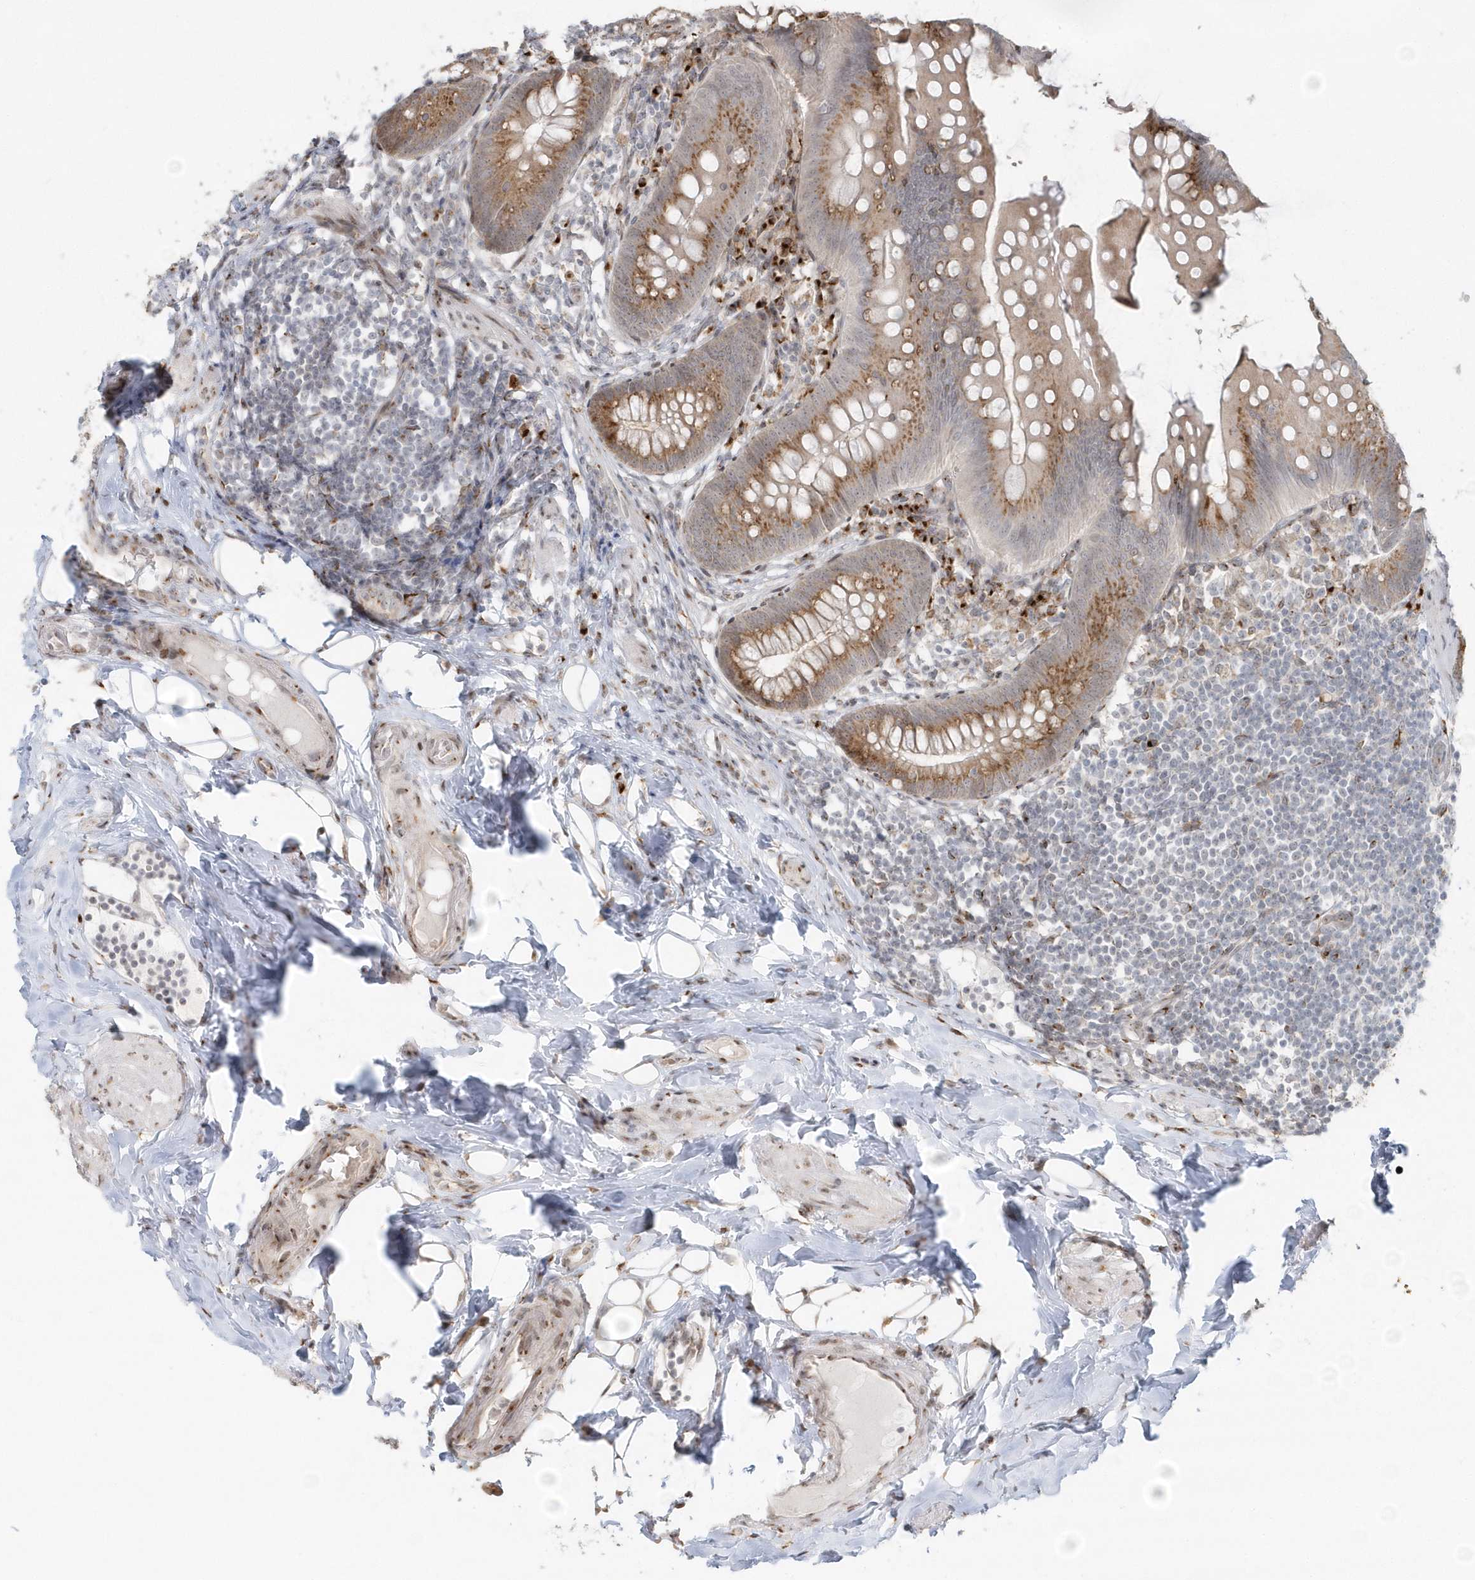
{"staining": {"intensity": "moderate", "quantity": ">75%", "location": "cytoplasmic/membranous"}, "tissue": "appendix", "cell_type": "Glandular cells", "image_type": "normal", "snomed": [{"axis": "morphology", "description": "Normal tissue, NOS"}, {"axis": "topography", "description": "Appendix"}], "caption": "Normal appendix was stained to show a protein in brown. There is medium levels of moderate cytoplasmic/membranous staining in about >75% of glandular cells. Using DAB (3,3'-diaminobenzidine) (brown) and hematoxylin (blue) stains, captured at high magnification using brightfield microscopy.", "gene": "DHFR", "patient": {"sex": "female", "age": 62}}